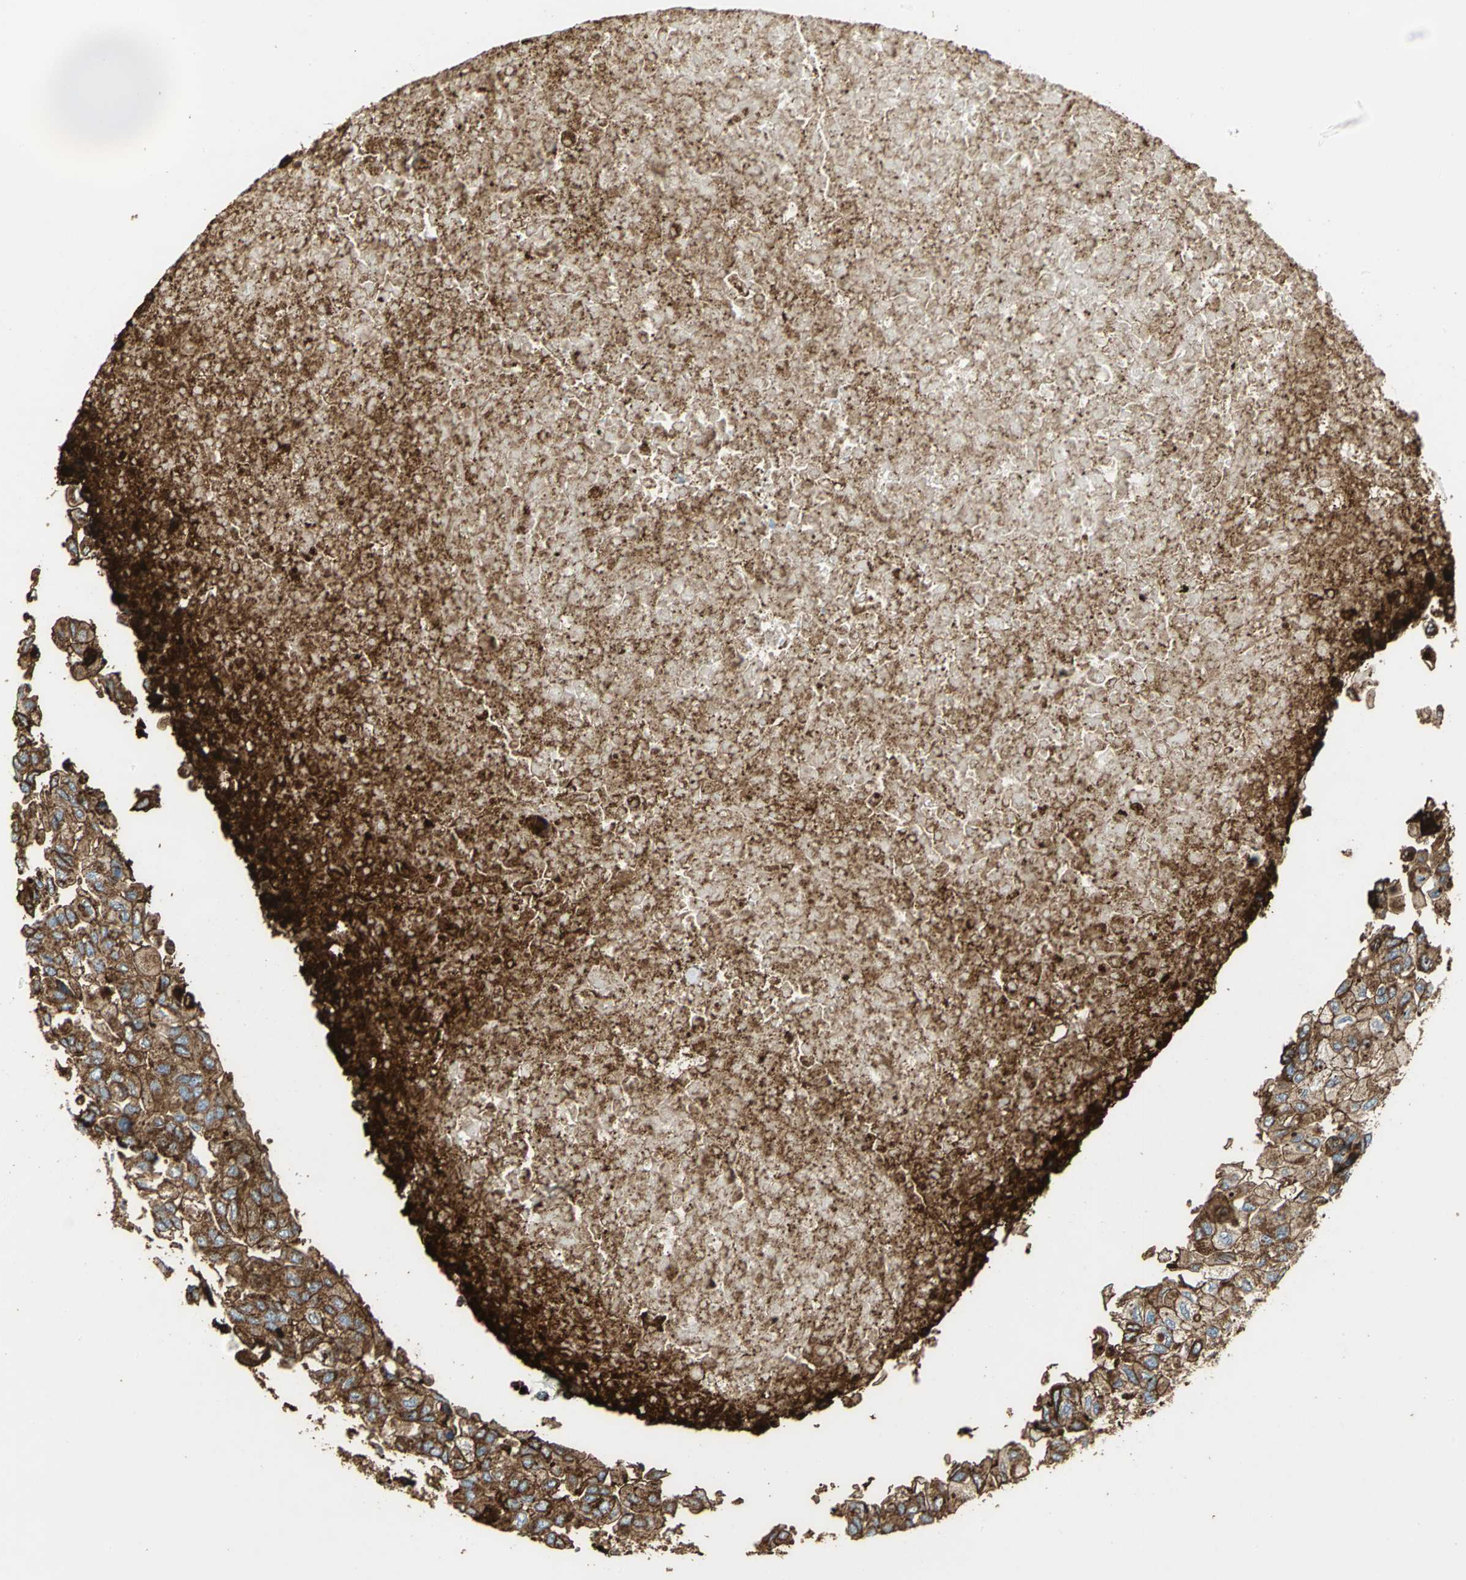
{"staining": {"intensity": "strong", "quantity": ">75%", "location": "cytoplasmic/membranous"}, "tissue": "breast cancer", "cell_type": "Tumor cells", "image_type": "cancer", "snomed": [{"axis": "morphology", "description": "Normal tissue, NOS"}, {"axis": "morphology", "description": "Duct carcinoma"}, {"axis": "topography", "description": "Breast"}], "caption": "A brown stain highlights strong cytoplasmic/membranous expression of a protein in breast cancer tumor cells.", "gene": "NDUFB5", "patient": {"sex": "female", "age": 49}}